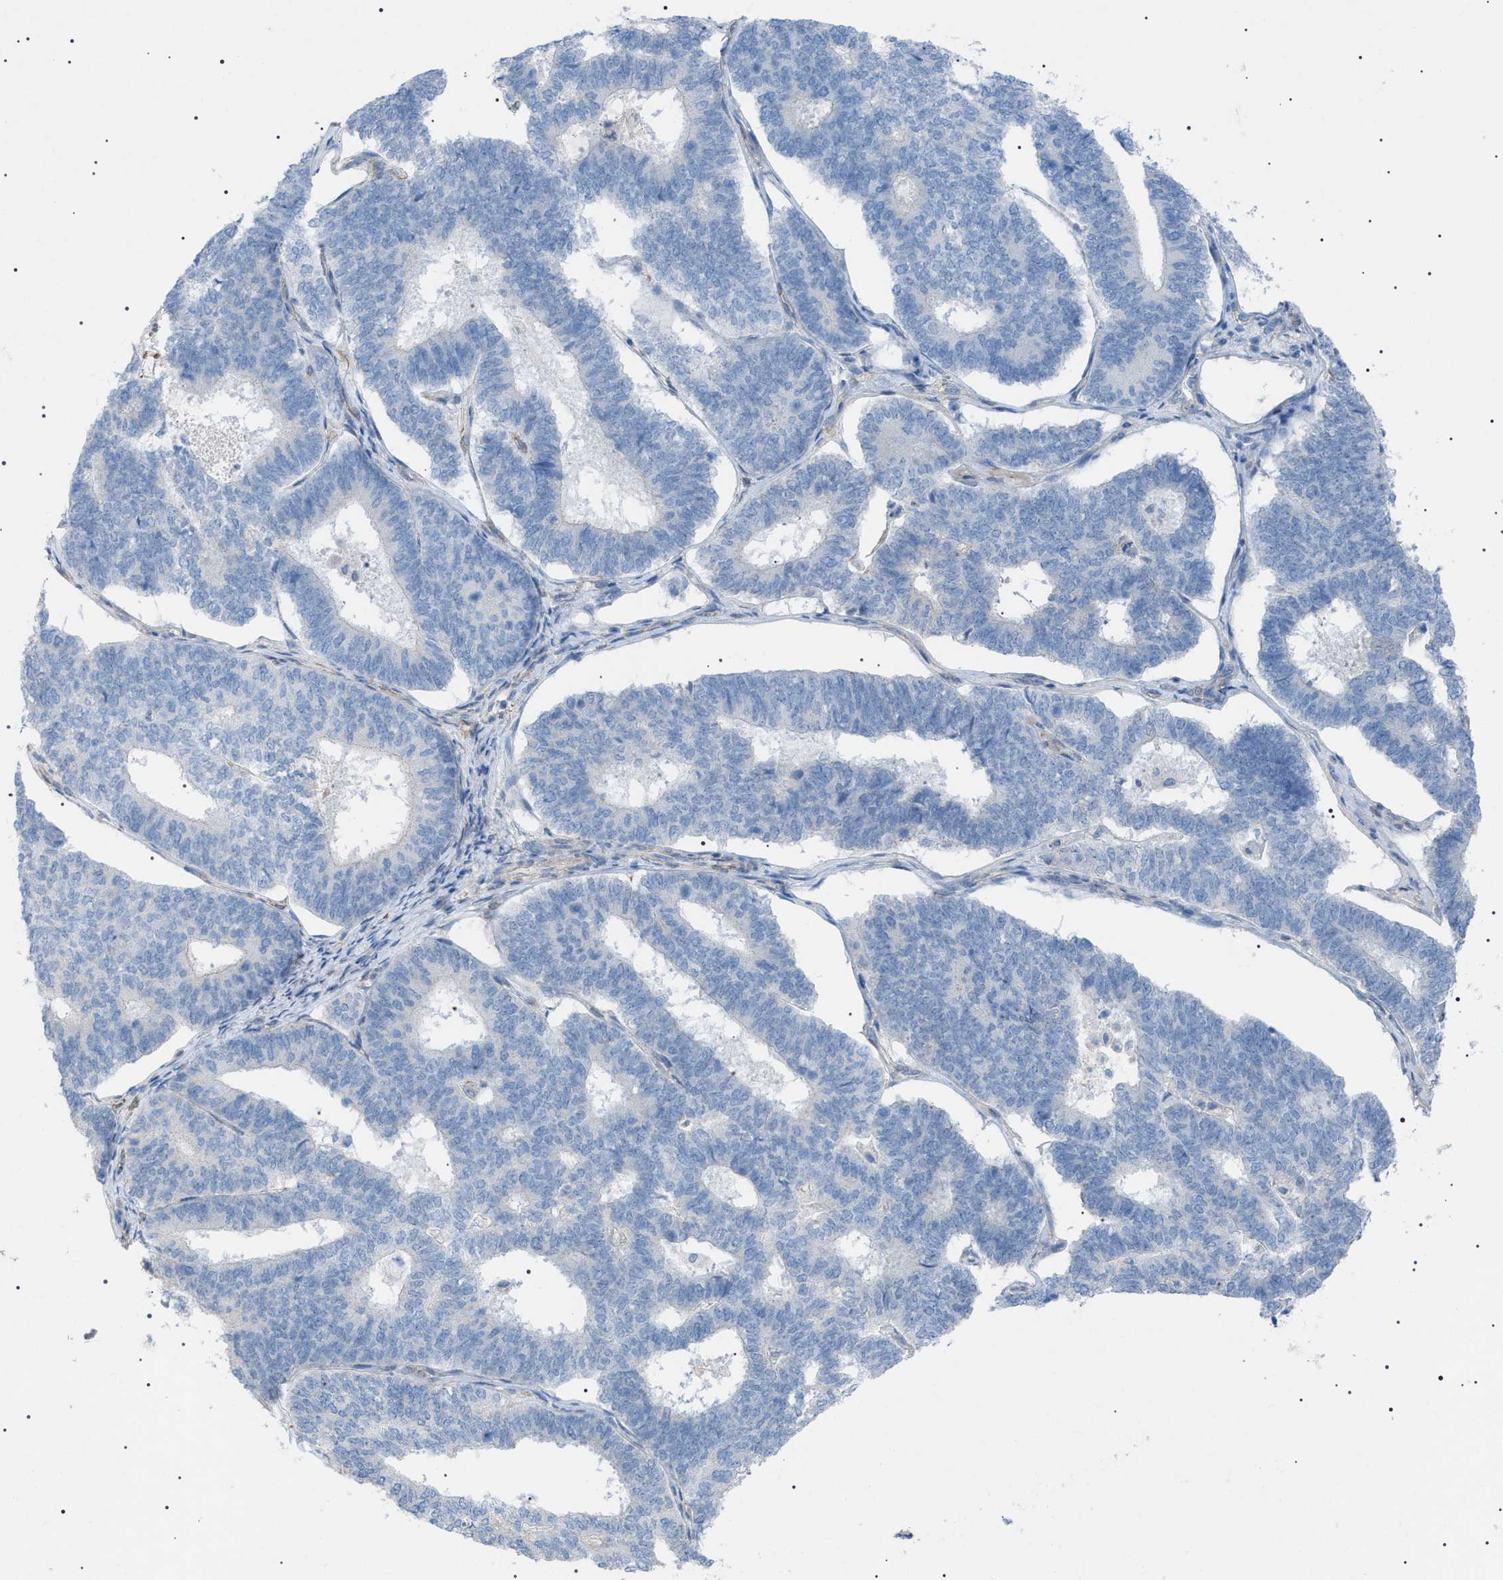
{"staining": {"intensity": "negative", "quantity": "none", "location": "none"}, "tissue": "endometrial cancer", "cell_type": "Tumor cells", "image_type": "cancer", "snomed": [{"axis": "morphology", "description": "Adenocarcinoma, NOS"}, {"axis": "topography", "description": "Endometrium"}], "caption": "An immunohistochemistry micrograph of endometrial cancer (adenocarcinoma) is shown. There is no staining in tumor cells of endometrial cancer (adenocarcinoma).", "gene": "ADAMTS1", "patient": {"sex": "female", "age": 70}}